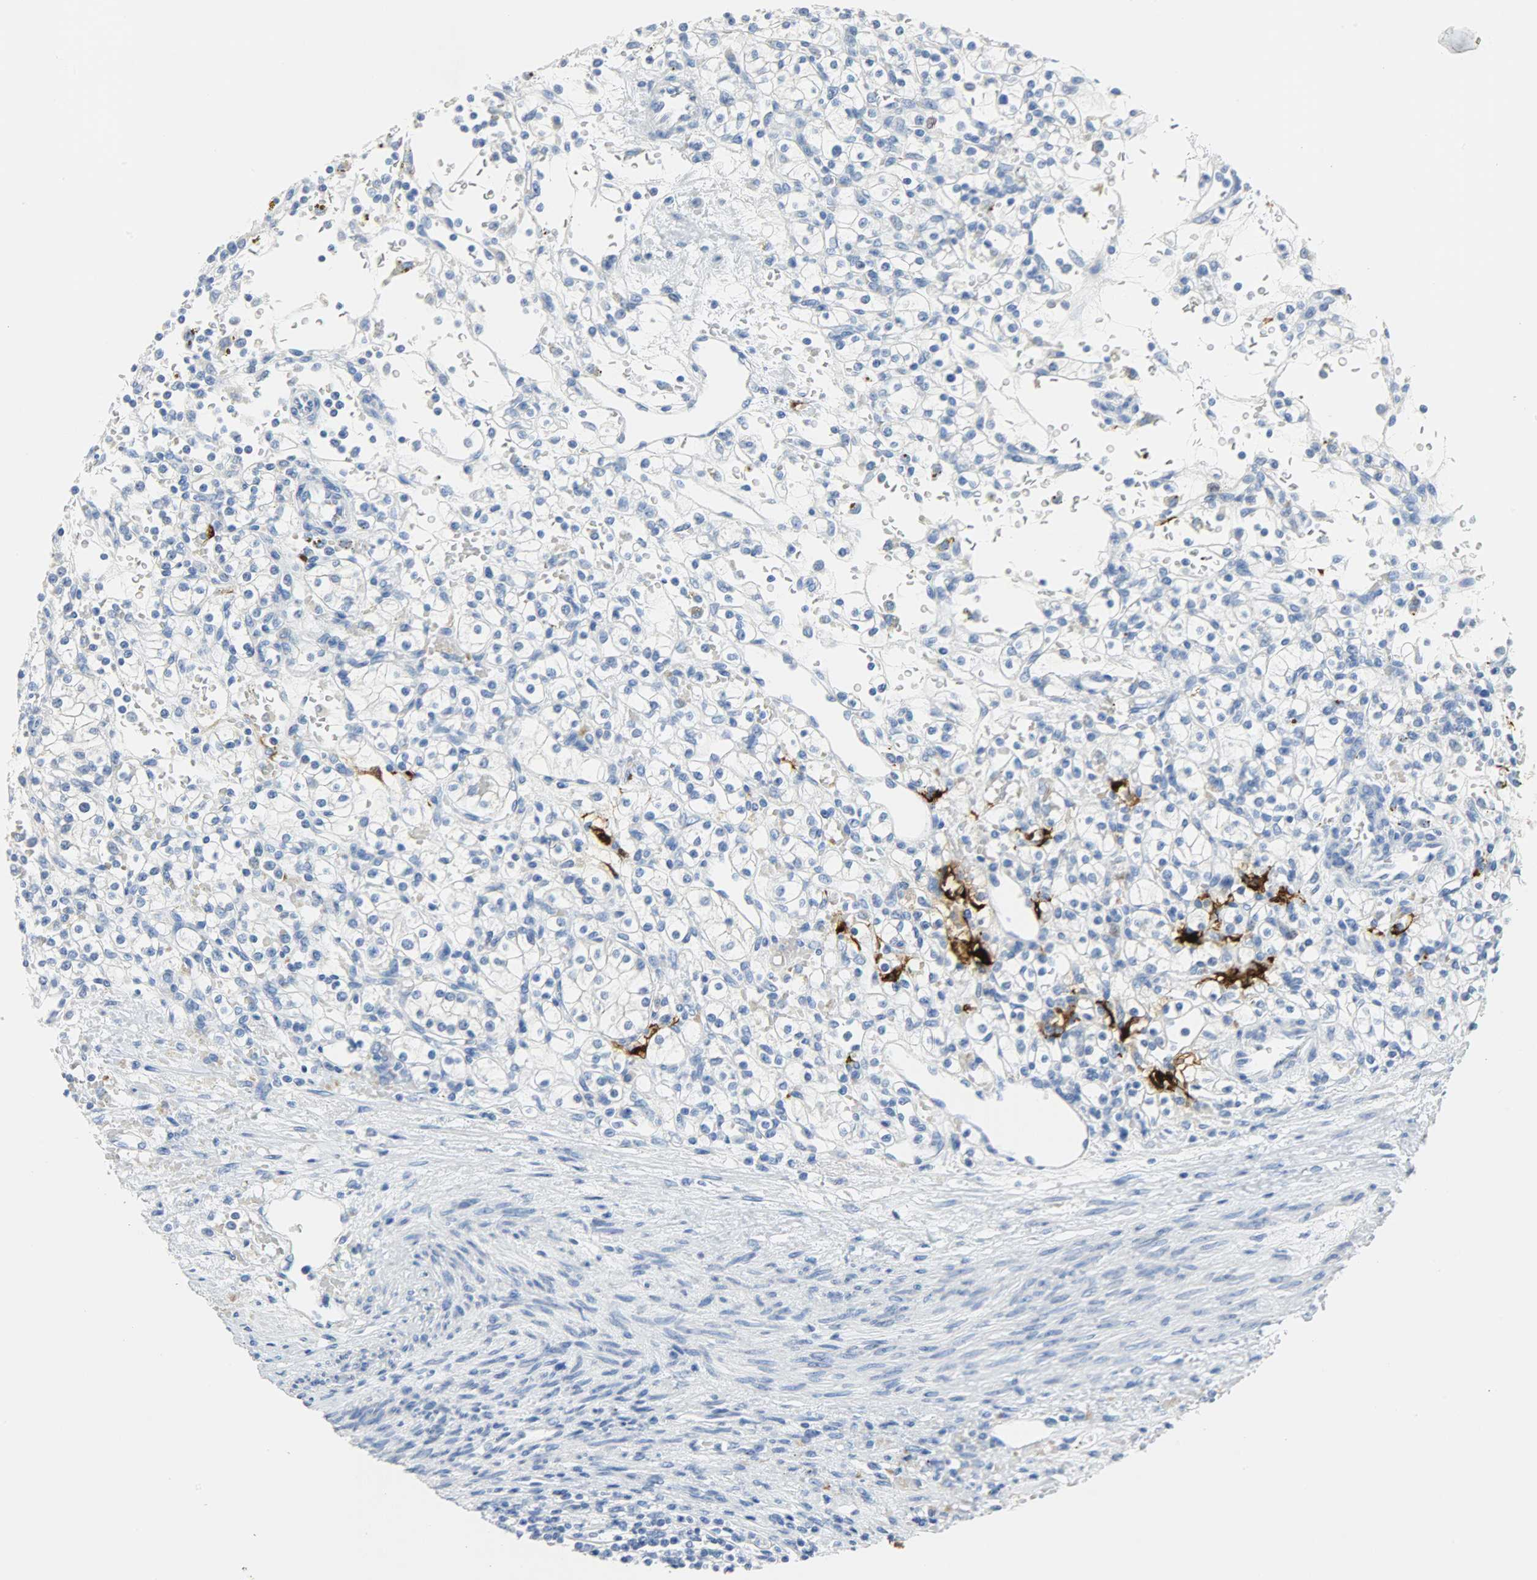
{"staining": {"intensity": "negative", "quantity": "none", "location": "none"}, "tissue": "renal cancer", "cell_type": "Tumor cells", "image_type": "cancer", "snomed": [{"axis": "morphology", "description": "Normal tissue, NOS"}, {"axis": "morphology", "description": "Adenocarcinoma, NOS"}, {"axis": "topography", "description": "Kidney"}], "caption": "DAB (3,3'-diaminobenzidine) immunohistochemical staining of adenocarcinoma (renal) demonstrates no significant staining in tumor cells.", "gene": "CA3", "patient": {"sex": "female", "age": 55}}